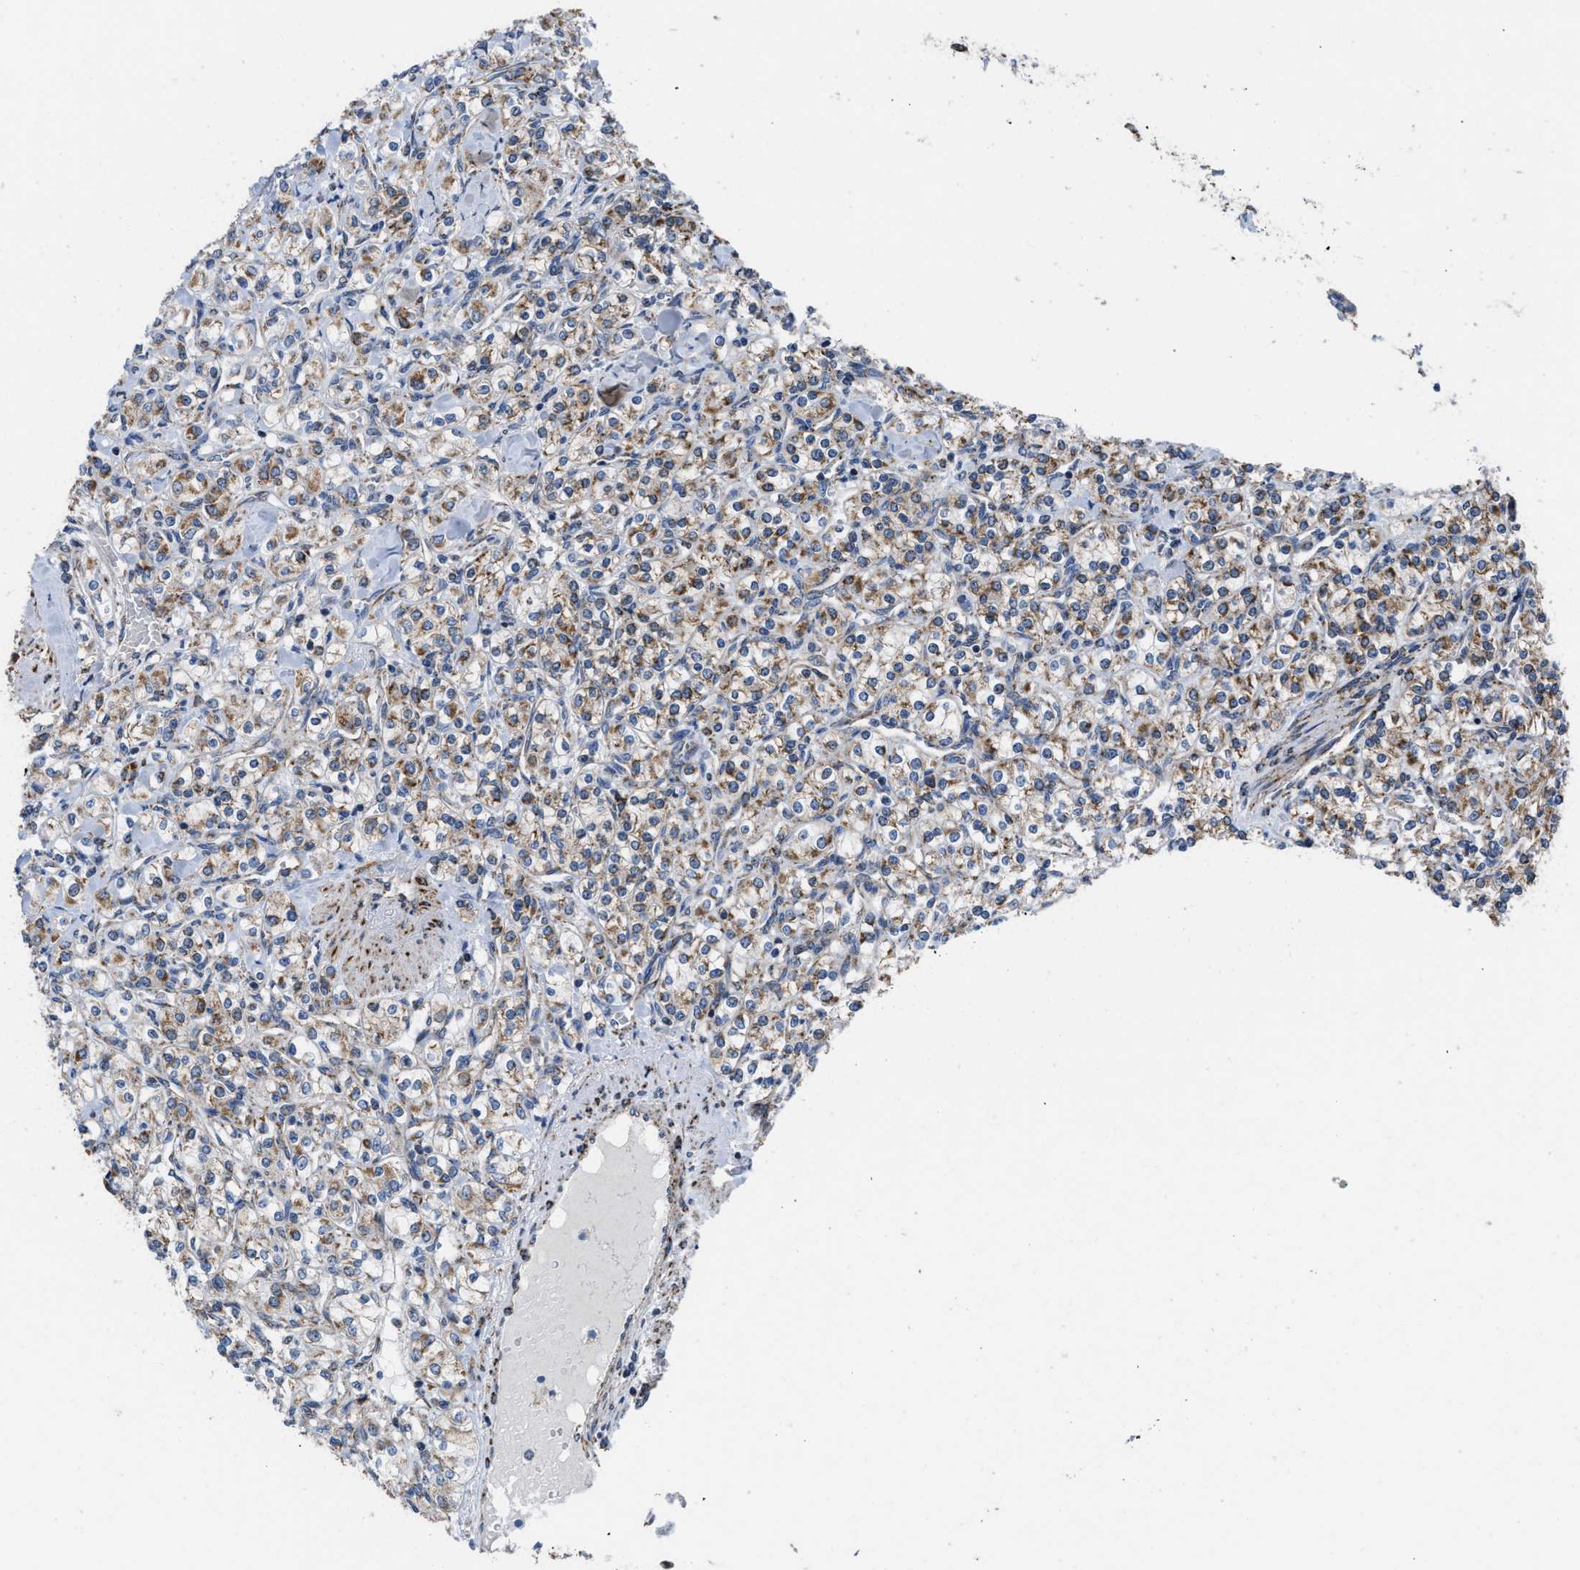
{"staining": {"intensity": "moderate", "quantity": "25%-75%", "location": "cytoplasmic/membranous"}, "tissue": "renal cancer", "cell_type": "Tumor cells", "image_type": "cancer", "snomed": [{"axis": "morphology", "description": "Adenocarcinoma, NOS"}, {"axis": "topography", "description": "Kidney"}], "caption": "Renal cancer (adenocarcinoma) tissue displays moderate cytoplasmic/membranous expression in about 25%-75% of tumor cells, visualized by immunohistochemistry. The staining was performed using DAB, with brown indicating positive protein expression. Nuclei are stained blue with hematoxylin.", "gene": "AKAP1", "patient": {"sex": "male", "age": 77}}